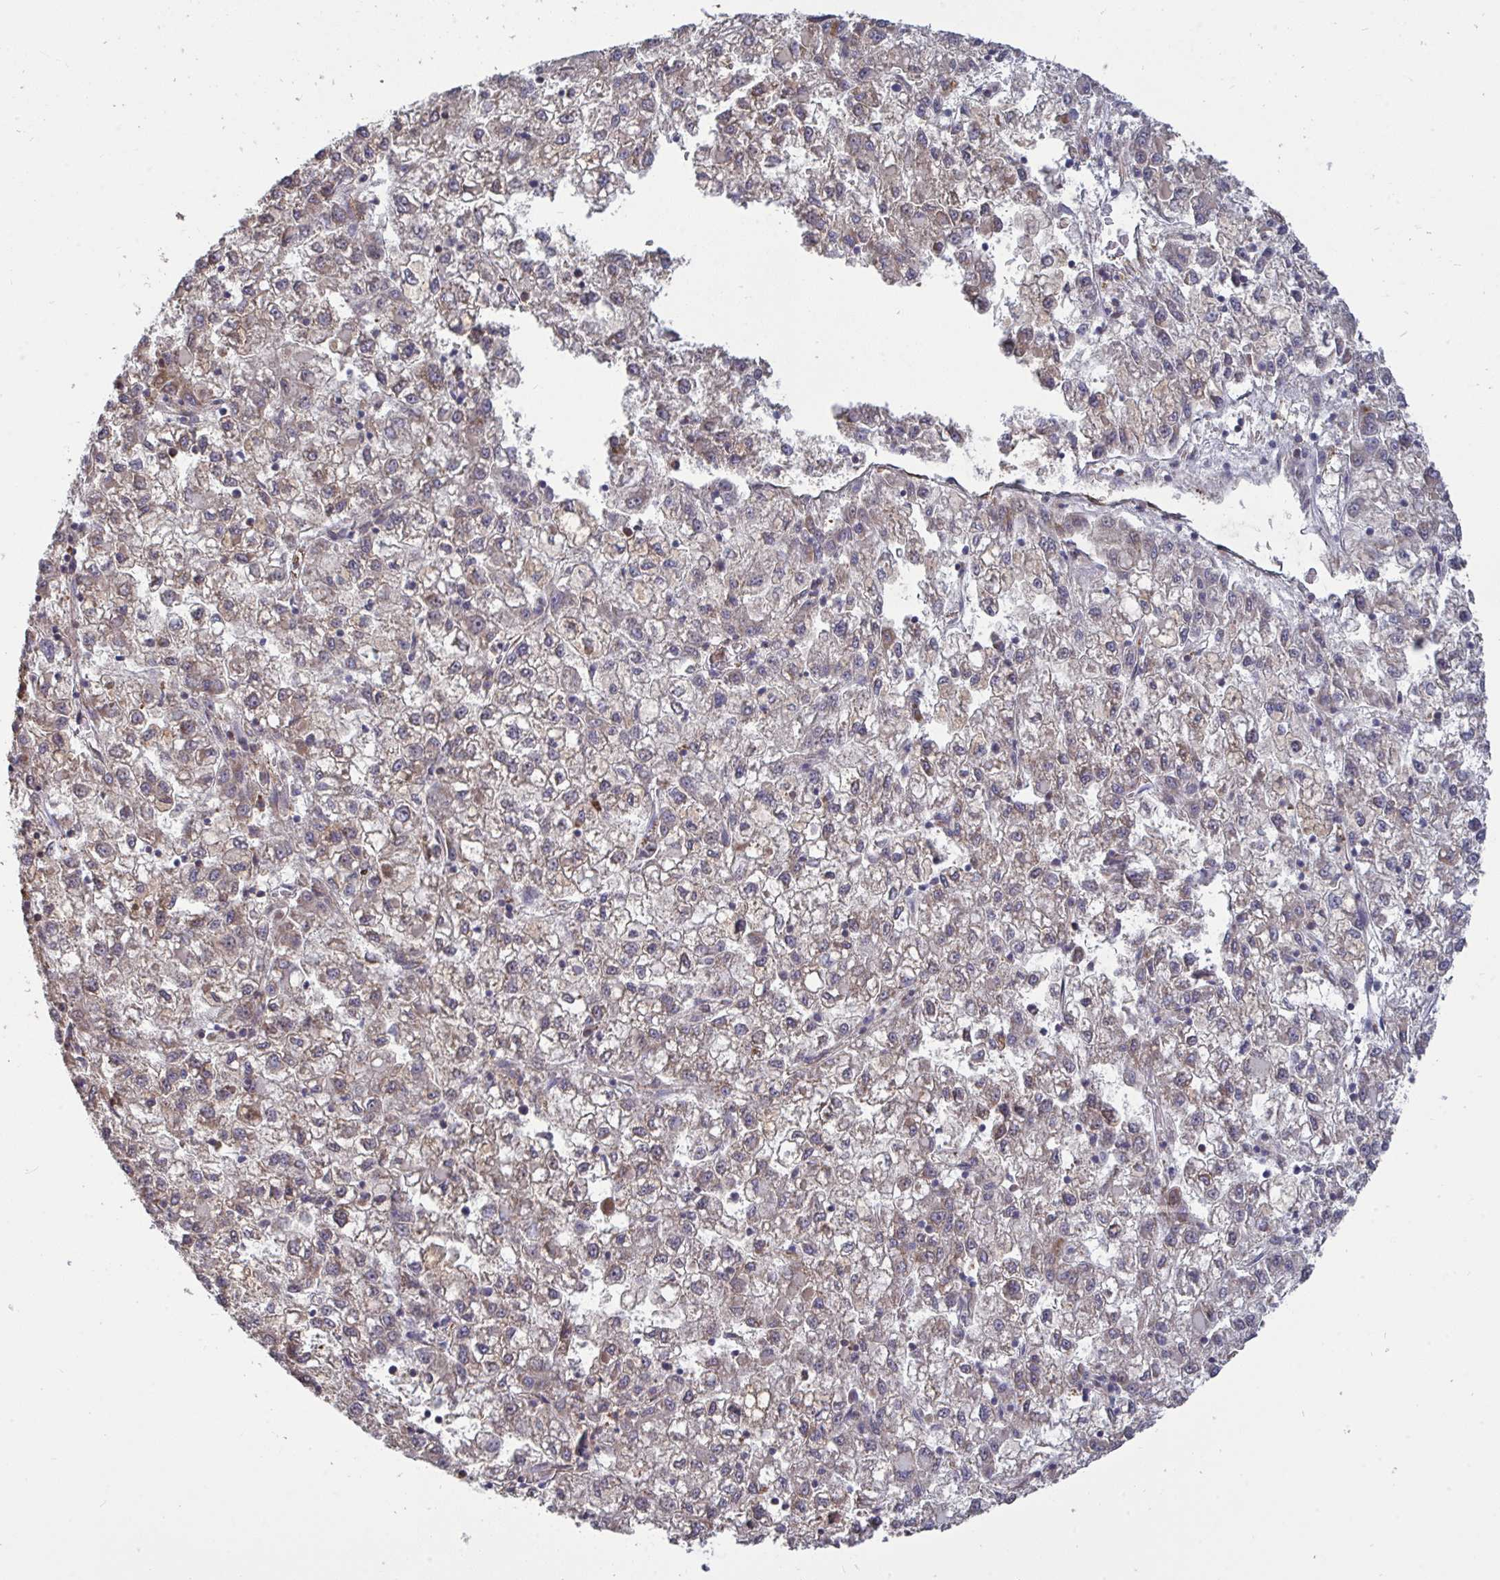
{"staining": {"intensity": "weak", "quantity": "<25%", "location": "cytoplasmic/membranous"}, "tissue": "liver cancer", "cell_type": "Tumor cells", "image_type": "cancer", "snomed": [{"axis": "morphology", "description": "Carcinoma, Hepatocellular, NOS"}, {"axis": "topography", "description": "Liver"}], "caption": "DAB immunohistochemical staining of human liver hepatocellular carcinoma demonstrates no significant expression in tumor cells.", "gene": "ISCU", "patient": {"sex": "male", "age": 40}}